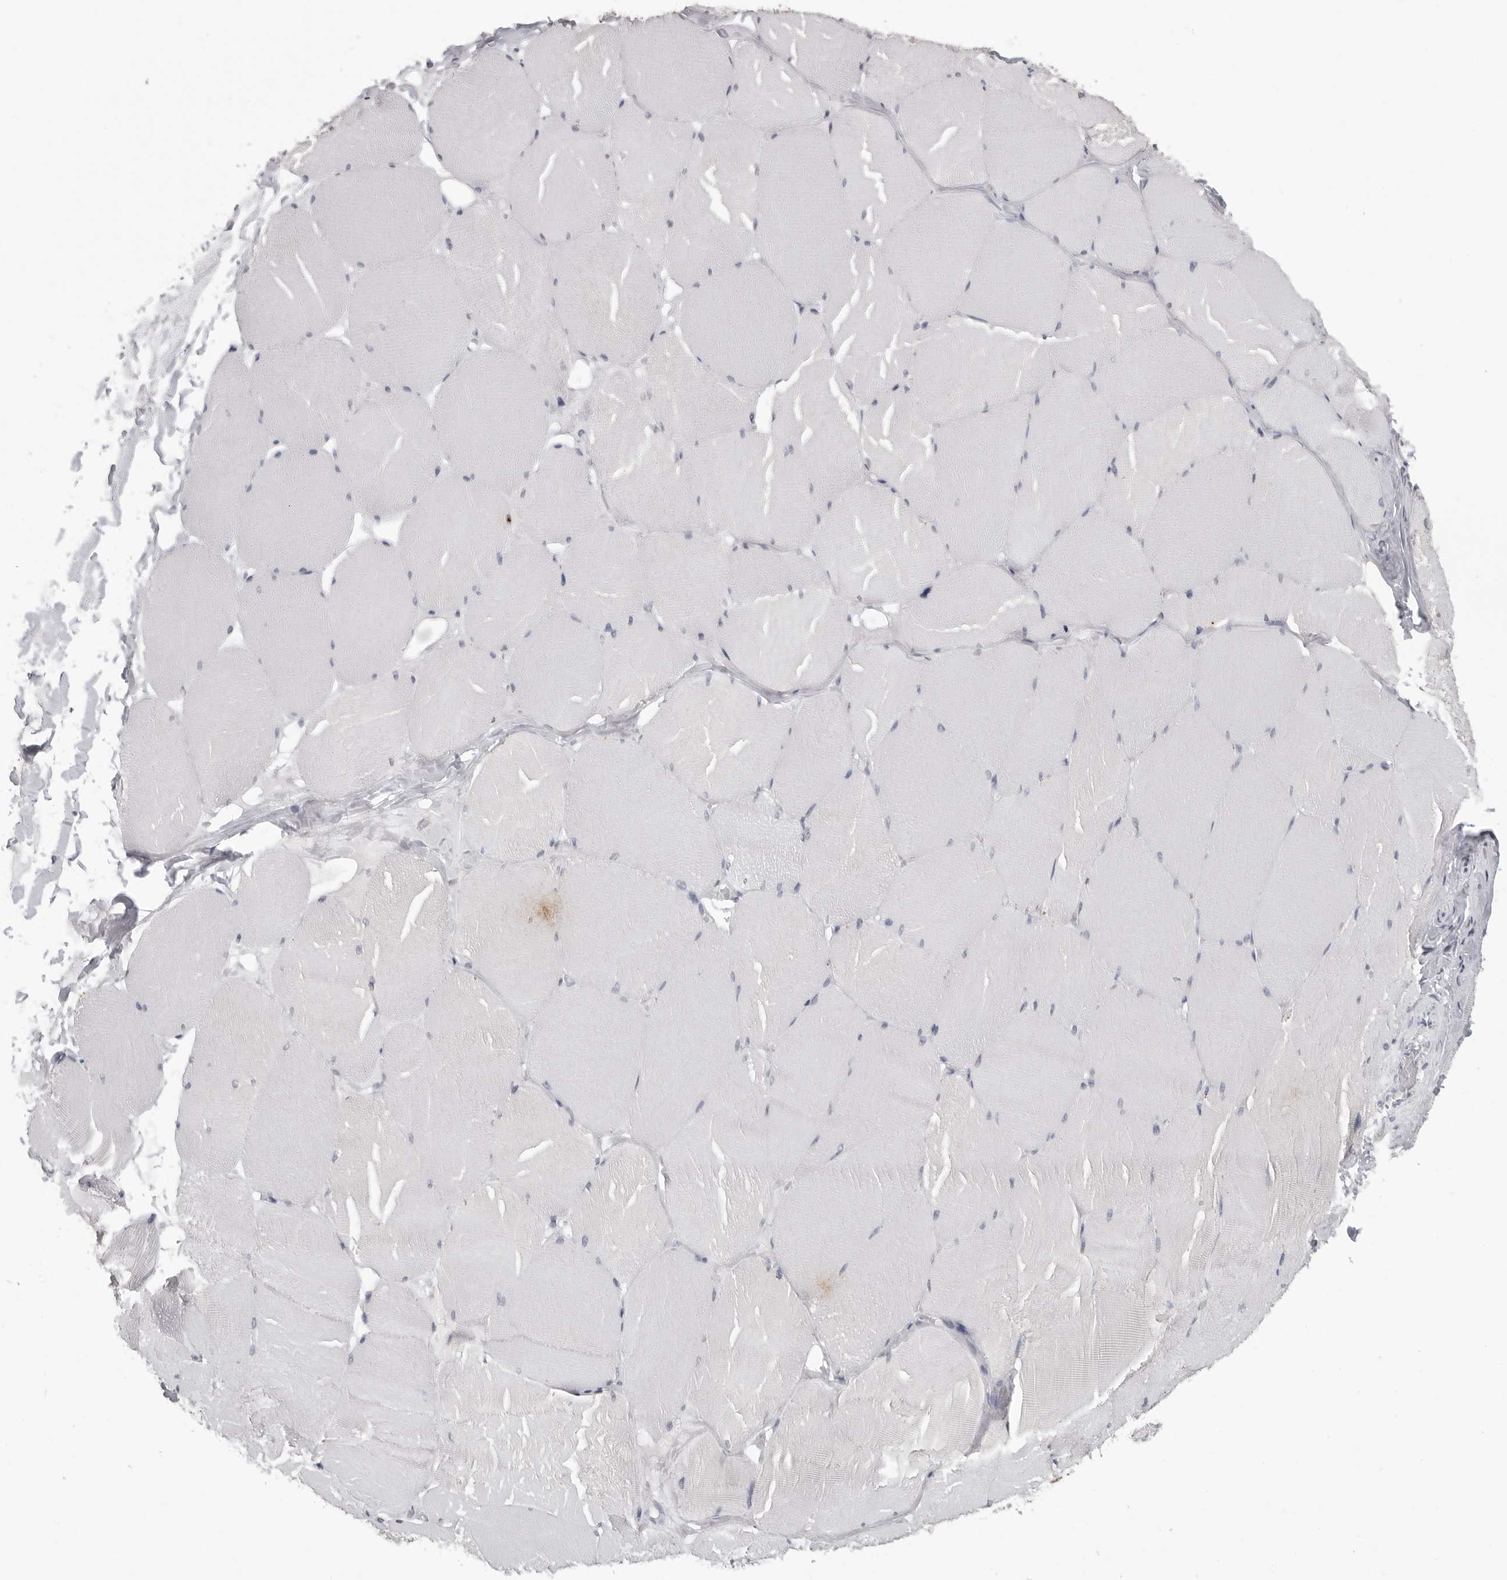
{"staining": {"intensity": "negative", "quantity": "none", "location": "none"}, "tissue": "skeletal muscle", "cell_type": "Myocytes", "image_type": "normal", "snomed": [{"axis": "morphology", "description": "Normal tissue, NOS"}, {"axis": "topography", "description": "Skin"}, {"axis": "topography", "description": "Skeletal muscle"}], "caption": "The micrograph displays no staining of myocytes in normal skeletal muscle.", "gene": "HEPACAM", "patient": {"sex": "male", "age": 83}}